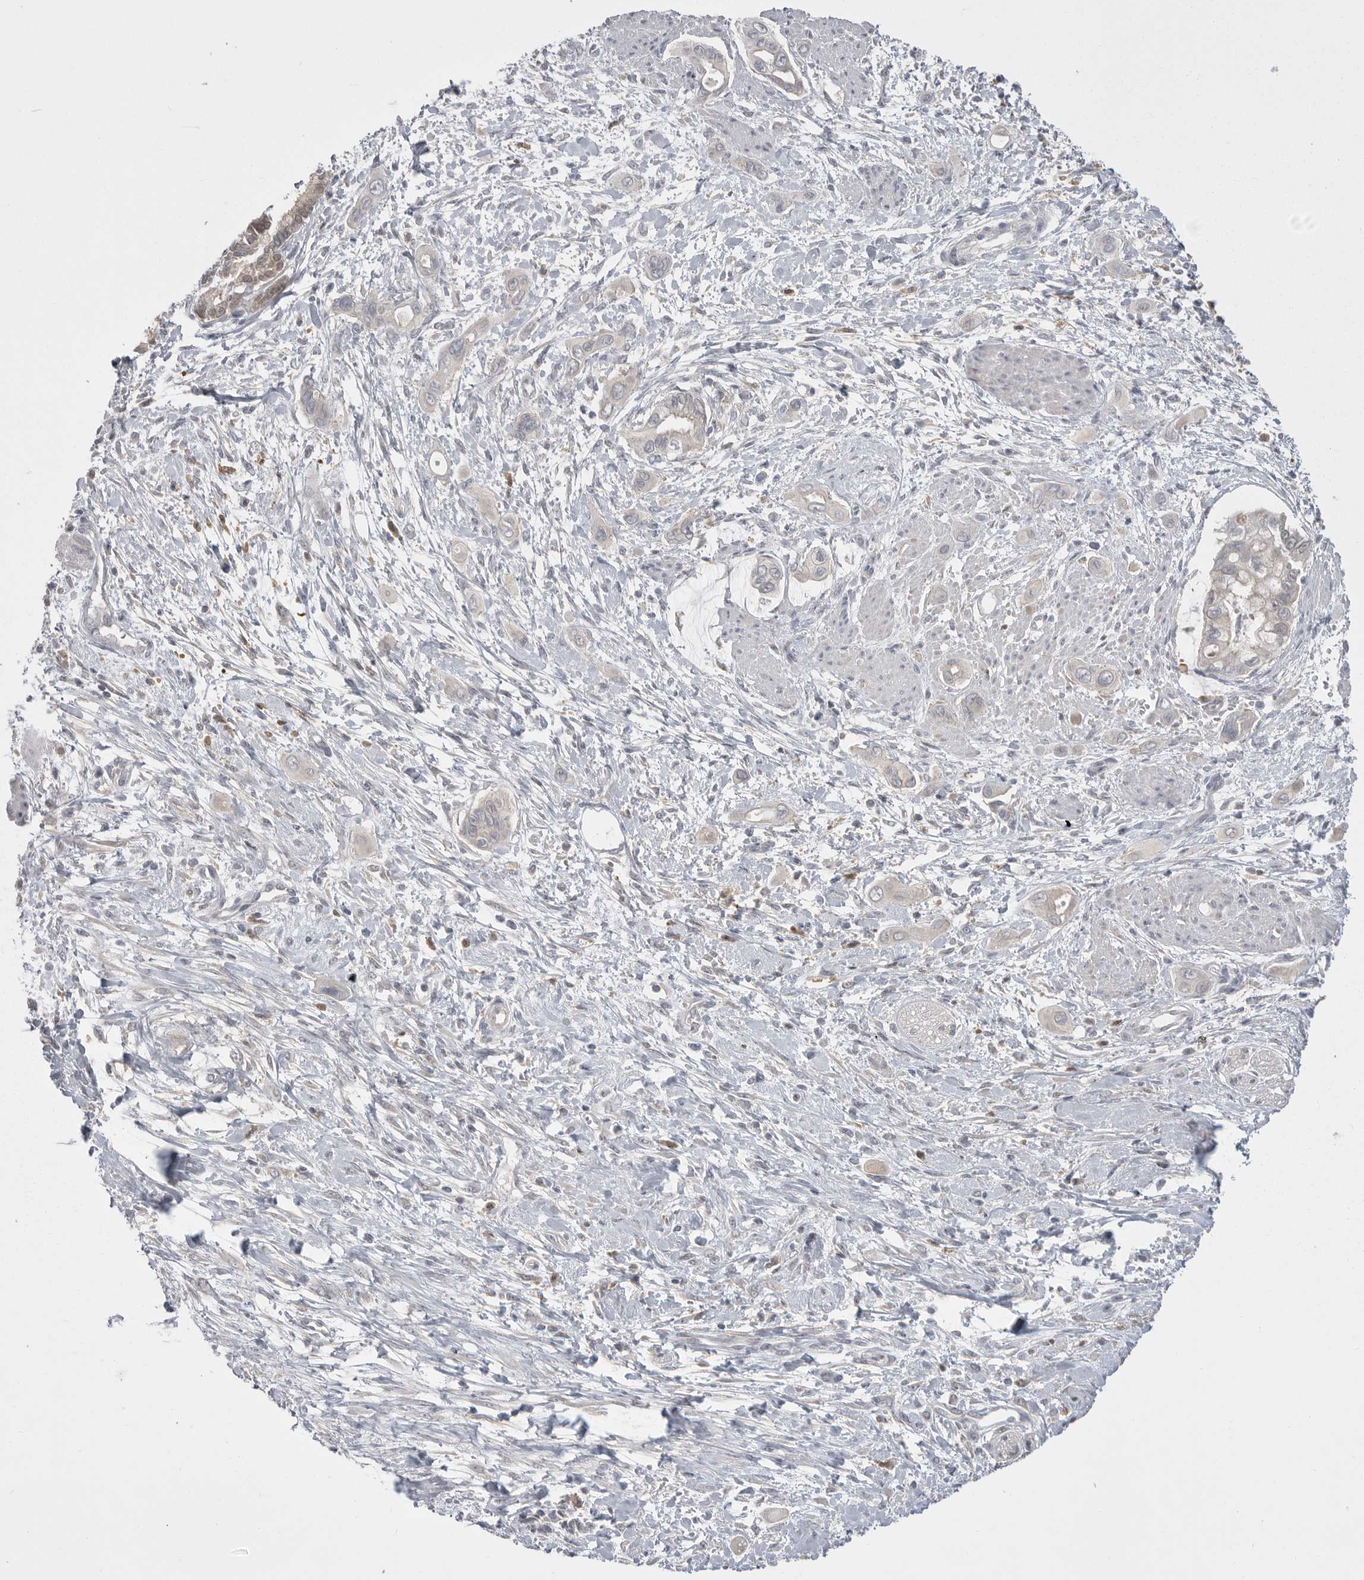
{"staining": {"intensity": "negative", "quantity": "none", "location": "none"}, "tissue": "pancreatic cancer", "cell_type": "Tumor cells", "image_type": "cancer", "snomed": [{"axis": "morphology", "description": "Adenocarcinoma, NOS"}, {"axis": "topography", "description": "Pancreas"}], "caption": "DAB immunohistochemical staining of pancreatic cancer displays no significant positivity in tumor cells. The staining is performed using DAB brown chromogen with nuclei counter-stained in using hematoxylin.", "gene": "KYAT3", "patient": {"sex": "male", "age": 59}}